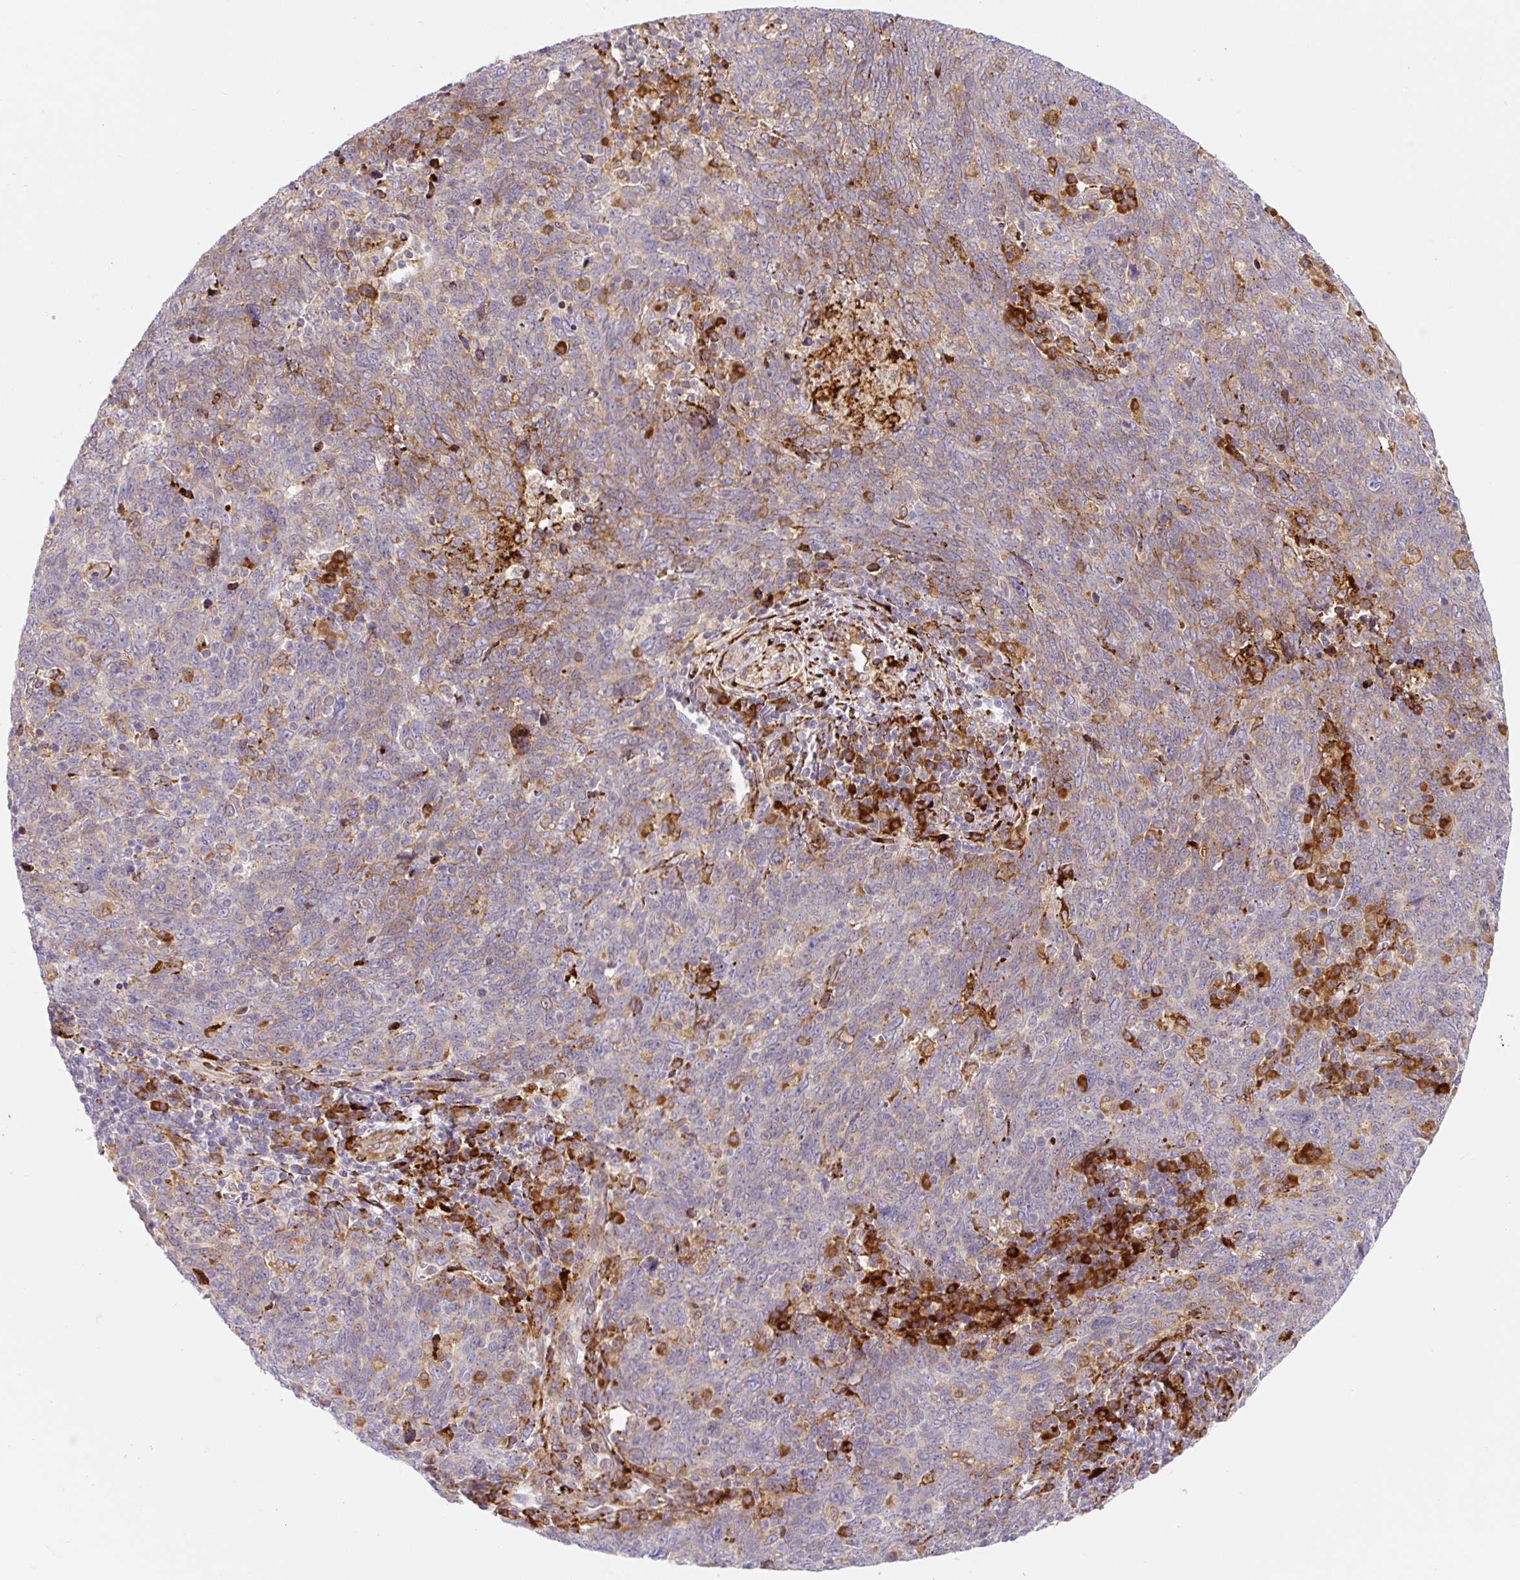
{"staining": {"intensity": "moderate", "quantity": "25%-75%", "location": "cytoplasmic/membranous"}, "tissue": "lung cancer", "cell_type": "Tumor cells", "image_type": "cancer", "snomed": [{"axis": "morphology", "description": "Squamous cell carcinoma, NOS"}, {"axis": "topography", "description": "Lung"}], "caption": "Immunohistochemistry micrograph of squamous cell carcinoma (lung) stained for a protein (brown), which reveals medium levels of moderate cytoplasmic/membranous staining in approximately 25%-75% of tumor cells.", "gene": "DISP3", "patient": {"sex": "female", "age": 72}}